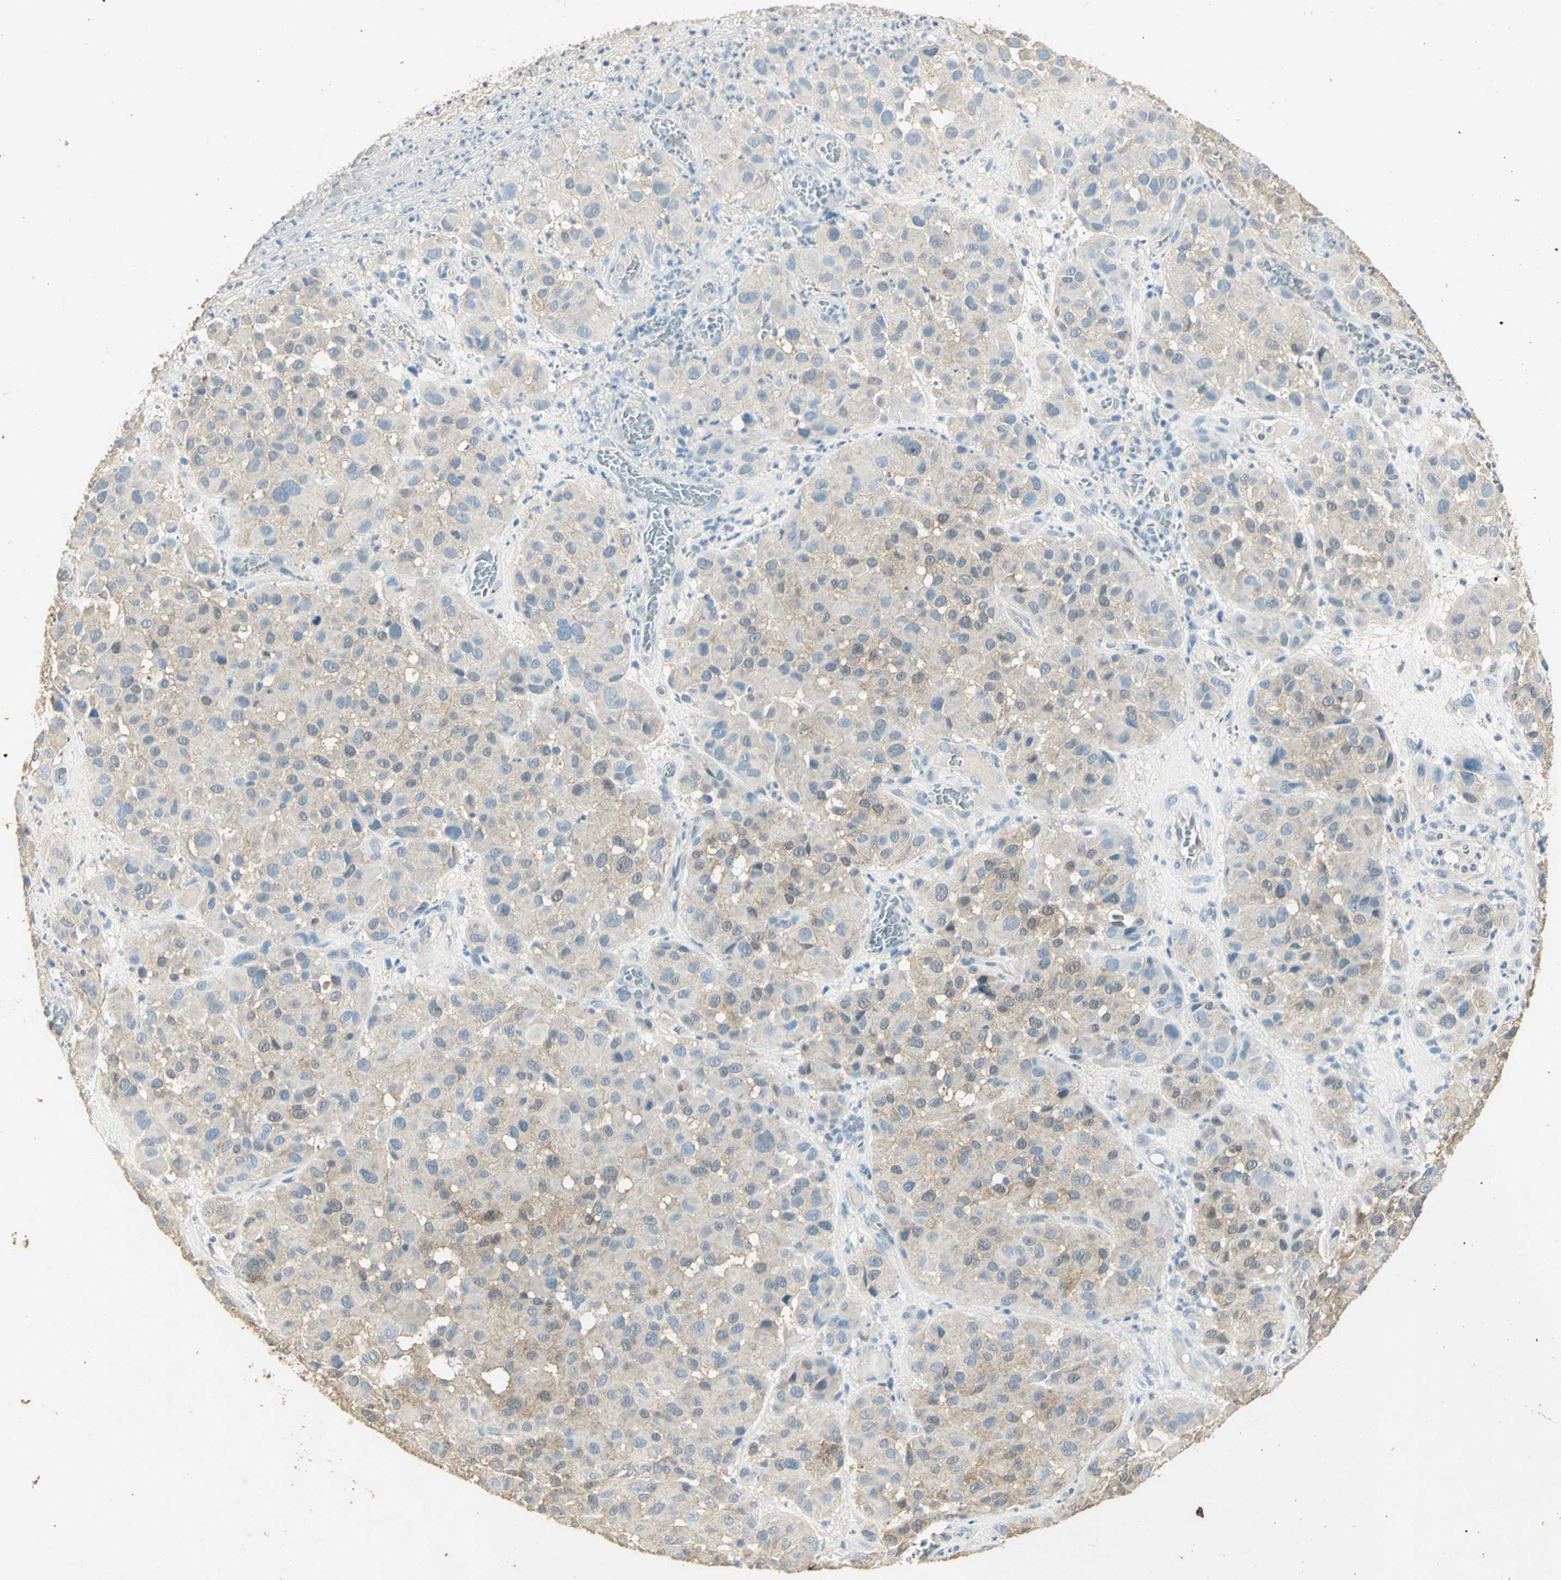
{"staining": {"intensity": "weak", "quantity": "25%-75%", "location": "cytoplasmic/membranous"}, "tissue": "melanoma", "cell_type": "Tumor cells", "image_type": "cancer", "snomed": [{"axis": "morphology", "description": "Malignant melanoma, NOS"}, {"axis": "topography", "description": "Skin"}], "caption": "Tumor cells demonstrate low levels of weak cytoplasmic/membranous positivity in about 25%-75% of cells in malignant melanoma.", "gene": "ASB9", "patient": {"sex": "female", "age": 21}}